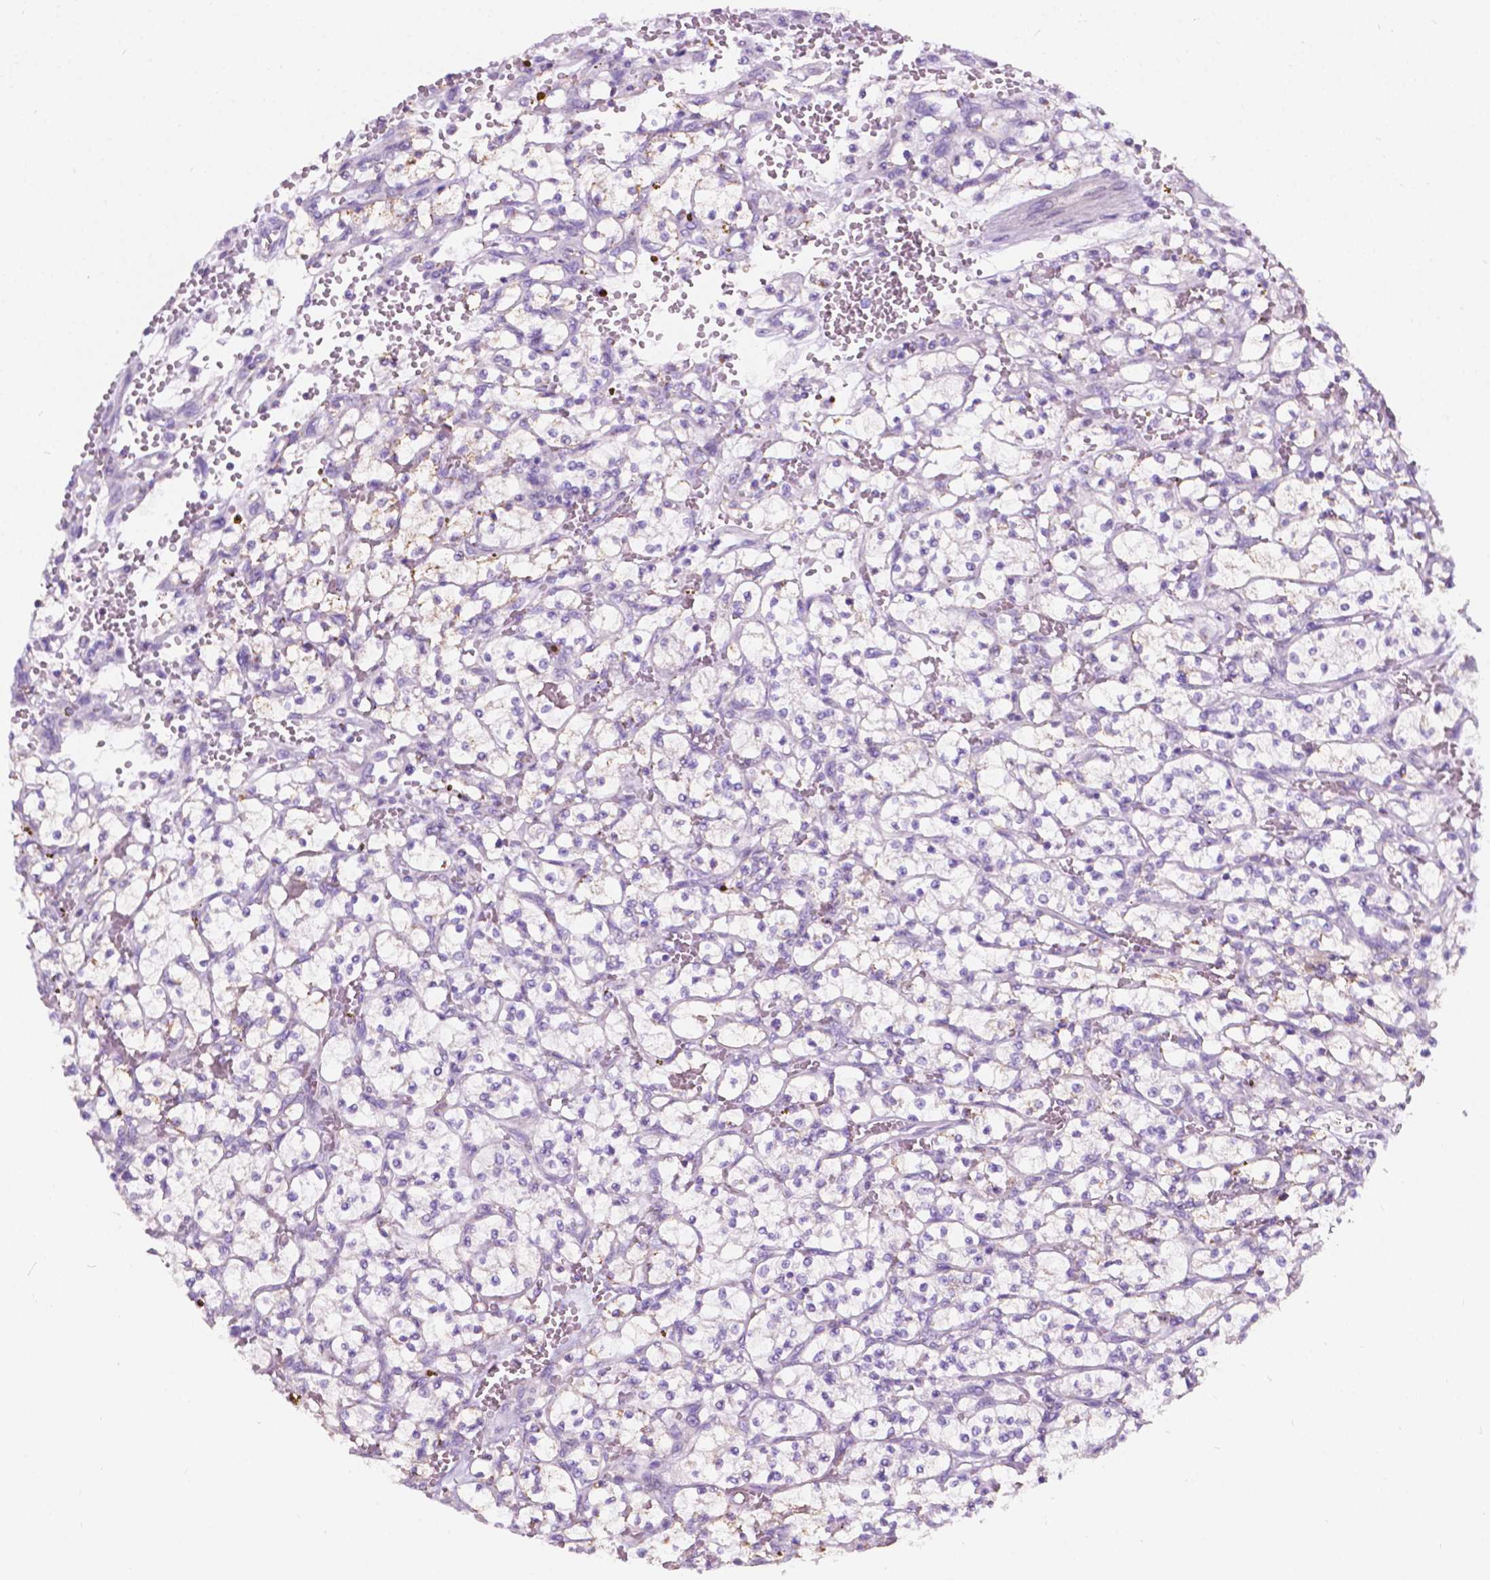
{"staining": {"intensity": "negative", "quantity": "none", "location": "none"}, "tissue": "renal cancer", "cell_type": "Tumor cells", "image_type": "cancer", "snomed": [{"axis": "morphology", "description": "Adenocarcinoma, NOS"}, {"axis": "topography", "description": "Kidney"}], "caption": "An IHC histopathology image of renal cancer is shown. There is no staining in tumor cells of renal cancer. (DAB IHC visualized using brightfield microscopy, high magnification).", "gene": "NOS1AP", "patient": {"sex": "female", "age": 64}}